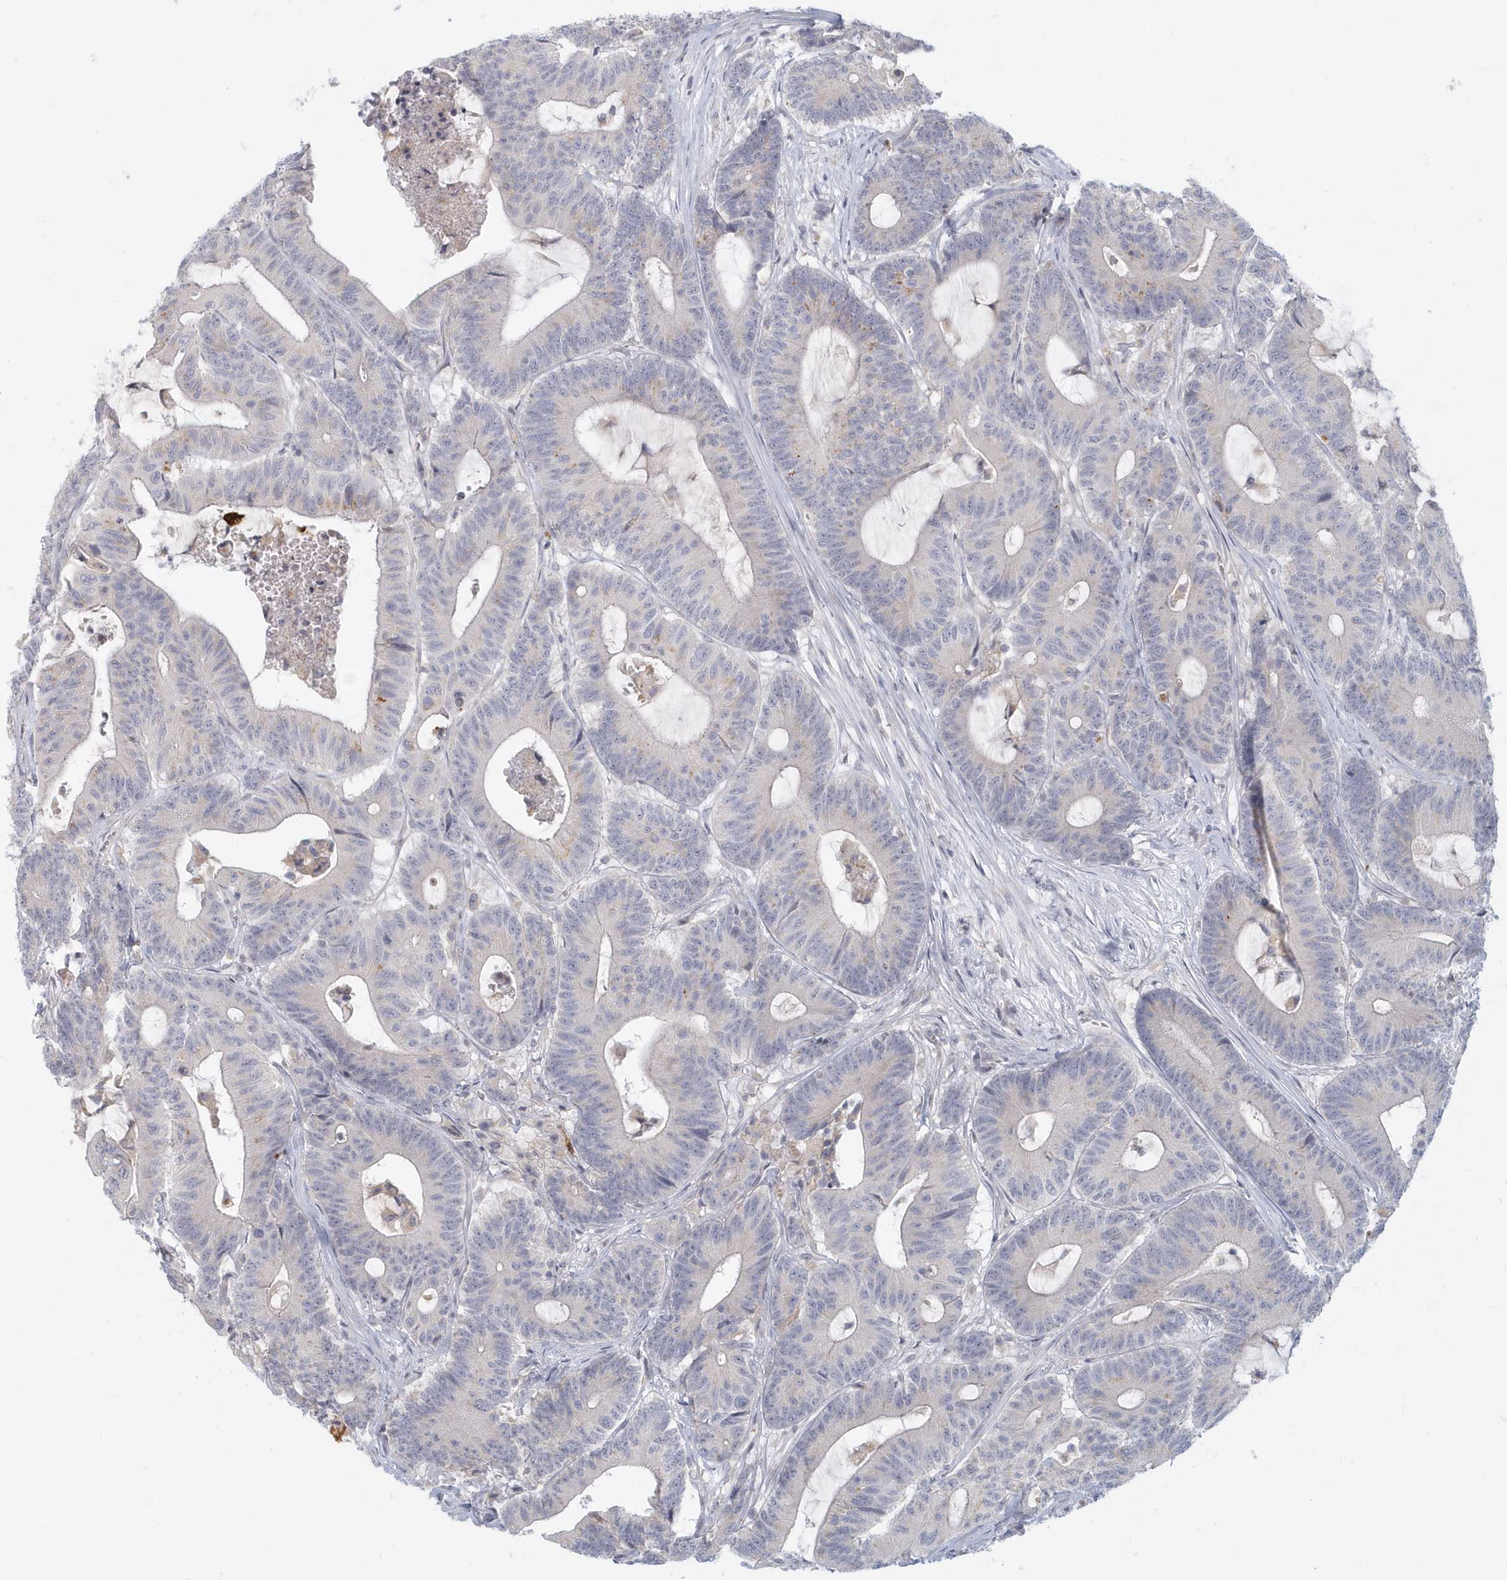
{"staining": {"intensity": "negative", "quantity": "none", "location": "none"}, "tissue": "colorectal cancer", "cell_type": "Tumor cells", "image_type": "cancer", "snomed": [{"axis": "morphology", "description": "Adenocarcinoma, NOS"}, {"axis": "topography", "description": "Colon"}], "caption": "Adenocarcinoma (colorectal) was stained to show a protein in brown. There is no significant staining in tumor cells.", "gene": "NAPB", "patient": {"sex": "female", "age": 84}}